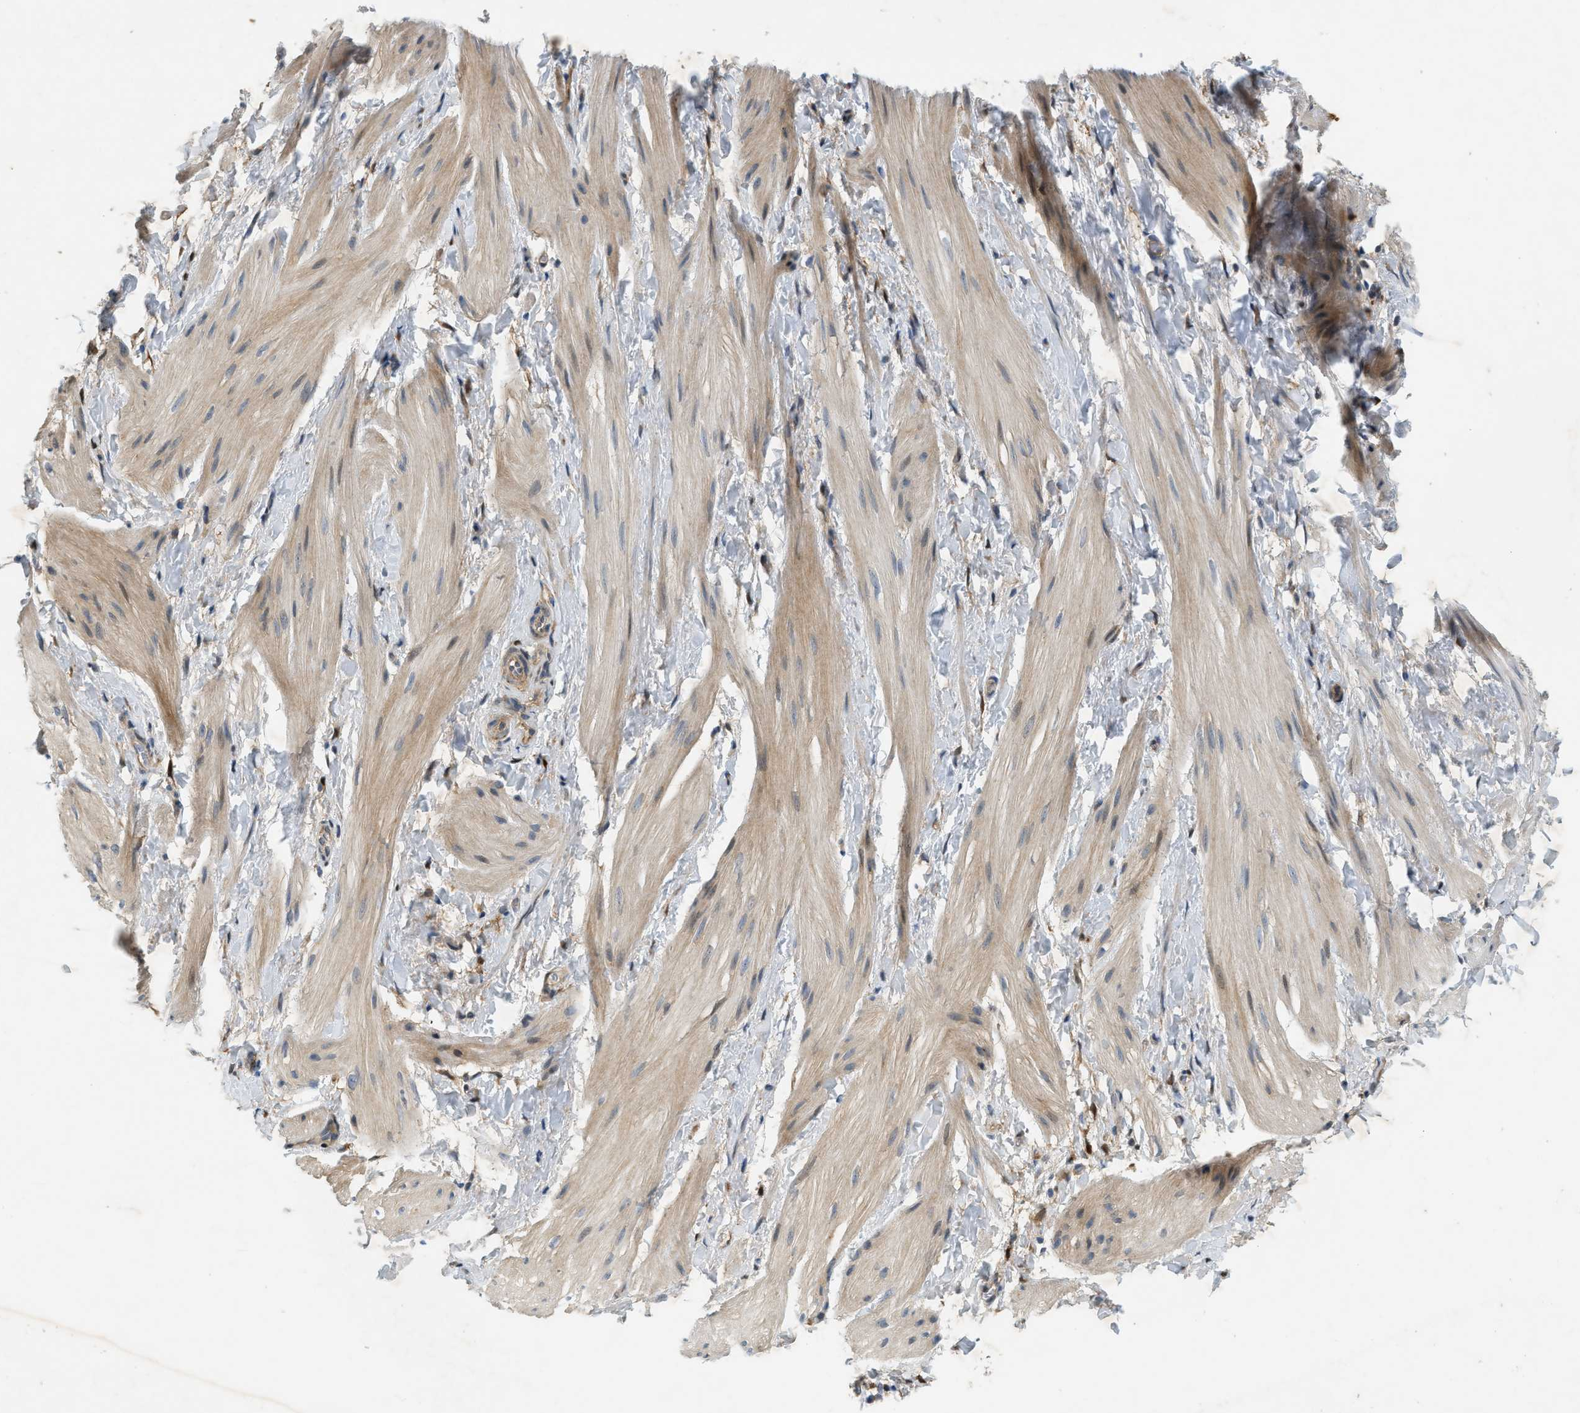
{"staining": {"intensity": "weak", "quantity": "25%-75%", "location": "cytoplasmic/membranous"}, "tissue": "smooth muscle", "cell_type": "Smooth muscle cells", "image_type": "normal", "snomed": [{"axis": "morphology", "description": "Normal tissue, NOS"}, {"axis": "topography", "description": "Smooth muscle"}], "caption": "DAB (3,3'-diaminobenzidine) immunohistochemical staining of unremarkable human smooth muscle exhibits weak cytoplasmic/membranous protein expression in approximately 25%-75% of smooth muscle cells. (DAB (3,3'-diaminobenzidine) IHC, brown staining for protein, blue staining for nuclei).", "gene": "PDCL3", "patient": {"sex": "male", "age": 16}}